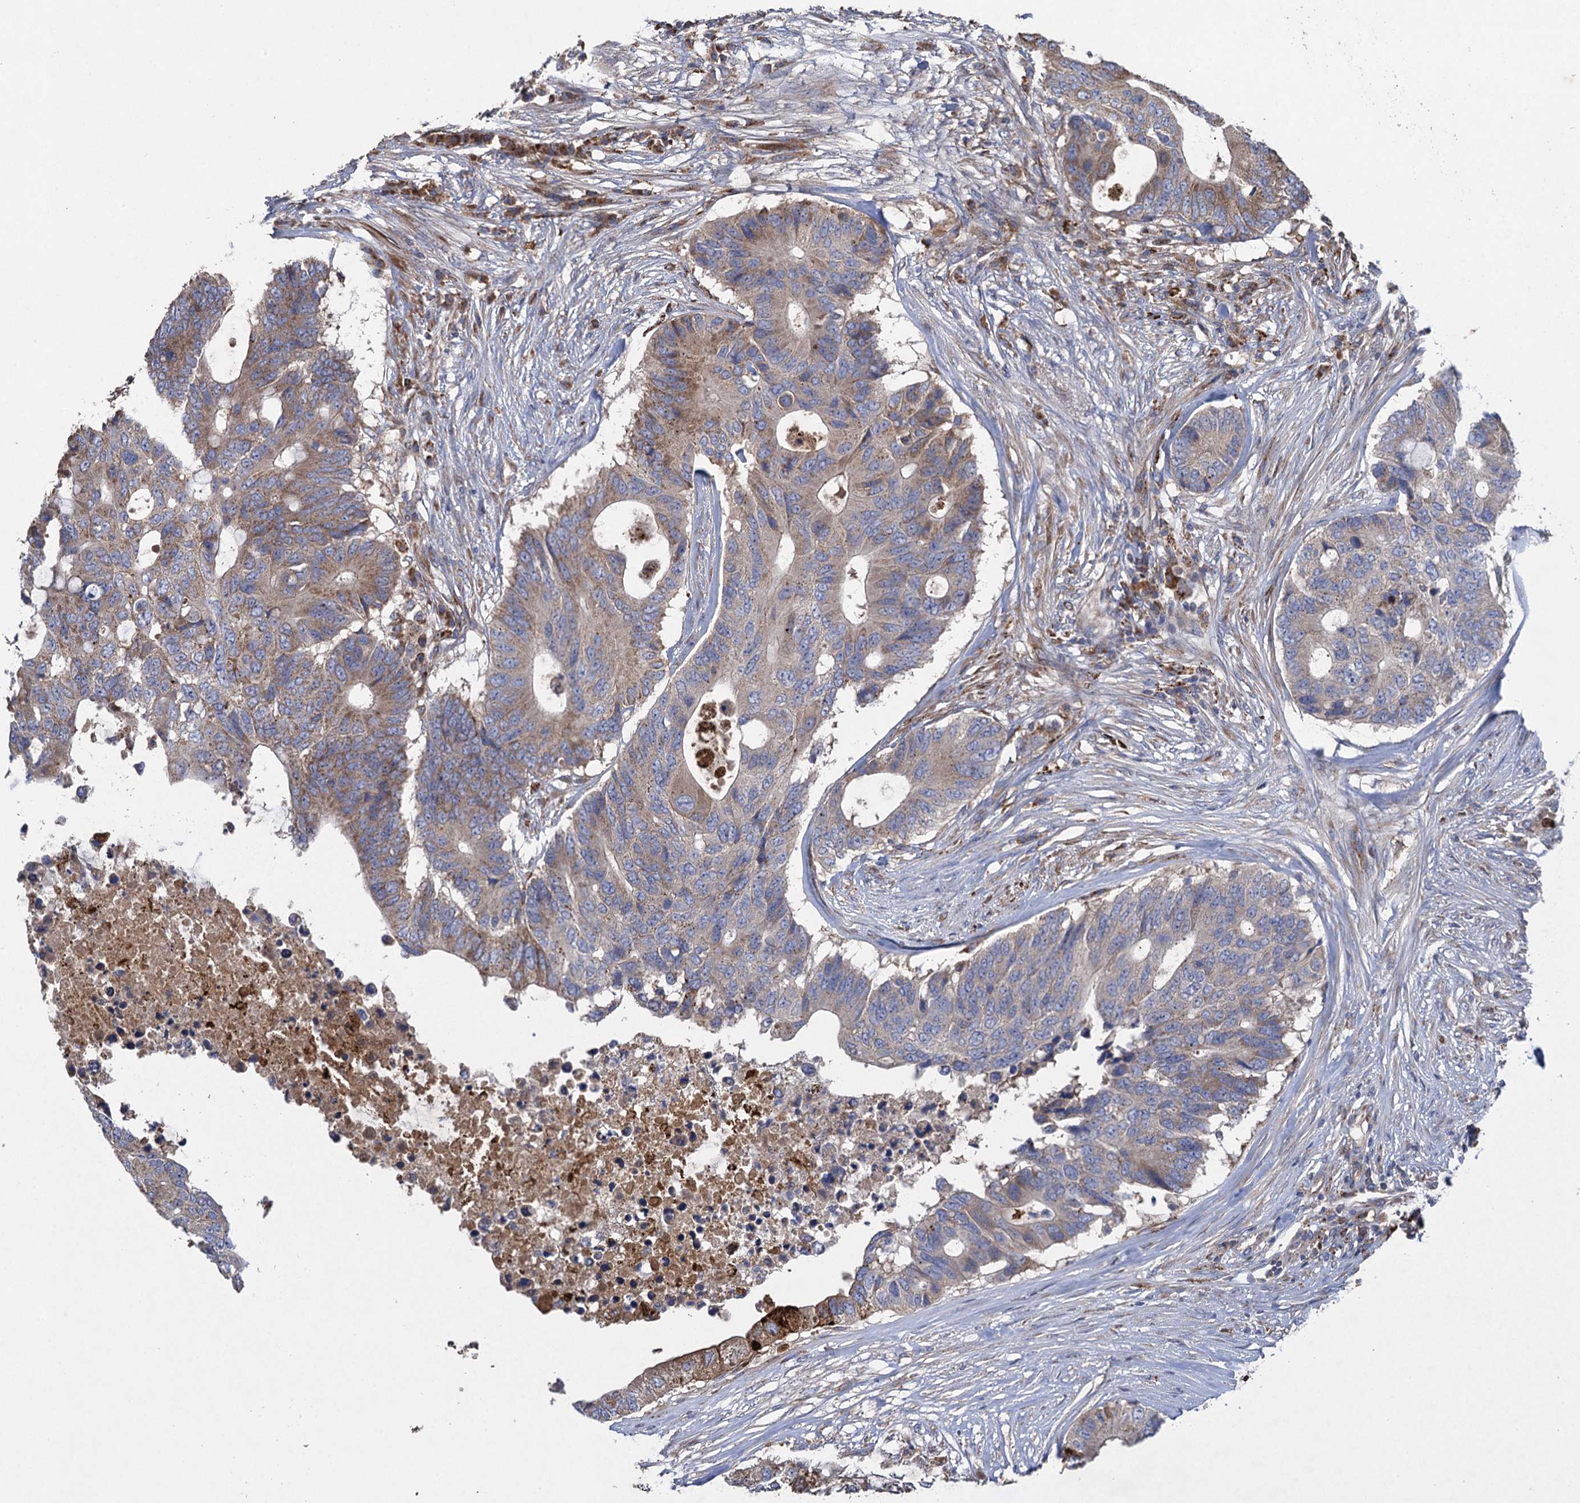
{"staining": {"intensity": "moderate", "quantity": "25%-75%", "location": "cytoplasmic/membranous"}, "tissue": "colorectal cancer", "cell_type": "Tumor cells", "image_type": "cancer", "snomed": [{"axis": "morphology", "description": "Adenocarcinoma, NOS"}, {"axis": "topography", "description": "Colon"}], "caption": "The micrograph reveals a brown stain indicating the presence of a protein in the cytoplasmic/membranous of tumor cells in colorectal cancer (adenocarcinoma). The staining was performed using DAB (3,3'-diaminobenzidine) to visualize the protein expression in brown, while the nuclei were stained in blue with hematoxylin (Magnification: 20x).", "gene": "TXNDC11", "patient": {"sex": "male", "age": 71}}